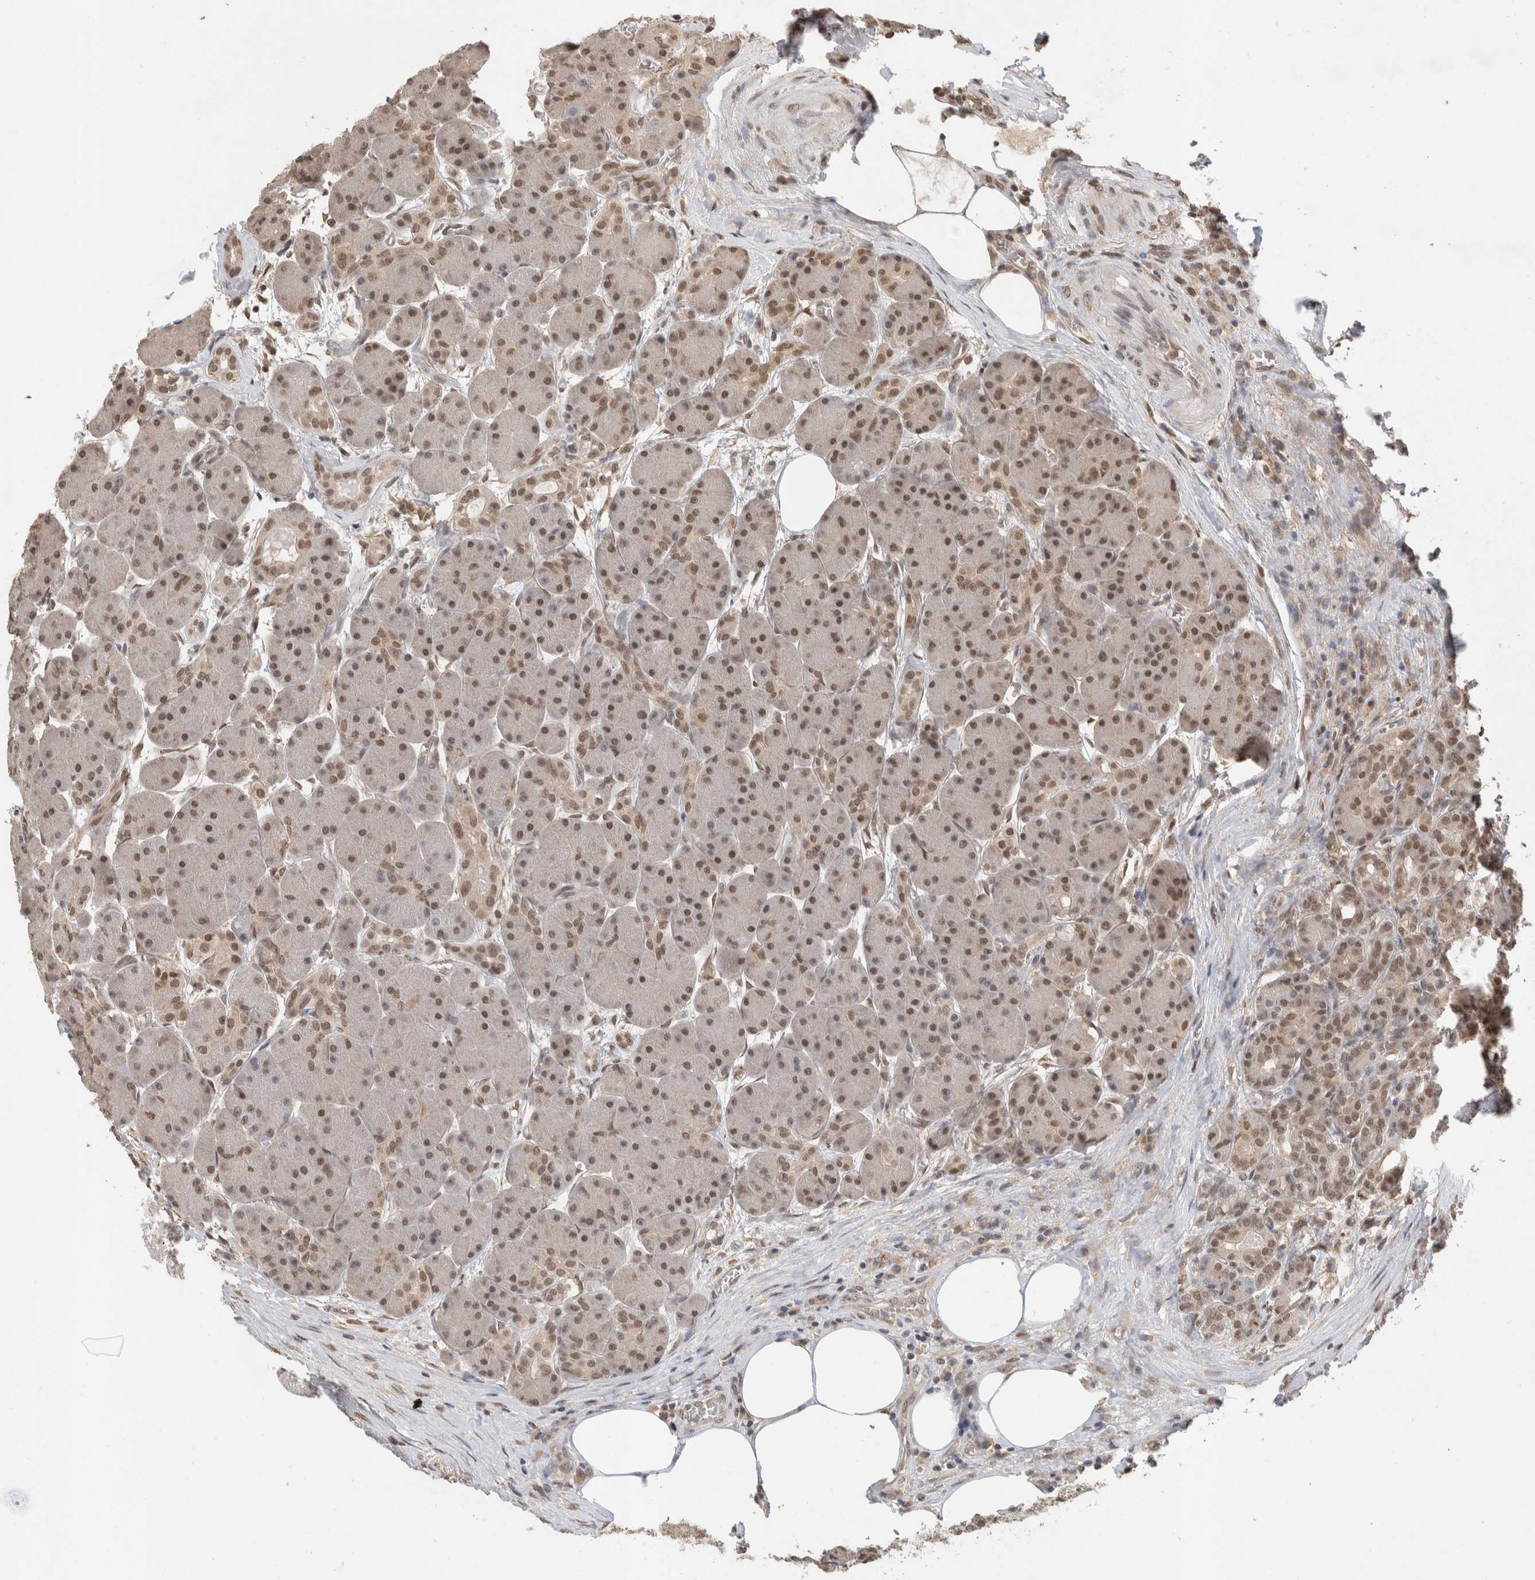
{"staining": {"intensity": "moderate", "quantity": ">75%", "location": "nuclear"}, "tissue": "pancreas", "cell_type": "Exocrine glandular cells", "image_type": "normal", "snomed": [{"axis": "morphology", "description": "Normal tissue, NOS"}, {"axis": "topography", "description": "Pancreas"}], "caption": "Brown immunohistochemical staining in unremarkable pancreas exhibits moderate nuclear positivity in approximately >75% of exocrine glandular cells. The staining was performed using DAB to visualize the protein expression in brown, while the nuclei were stained in blue with hematoxylin (Magnification: 20x).", "gene": "C1orf21", "patient": {"sex": "male", "age": 63}}